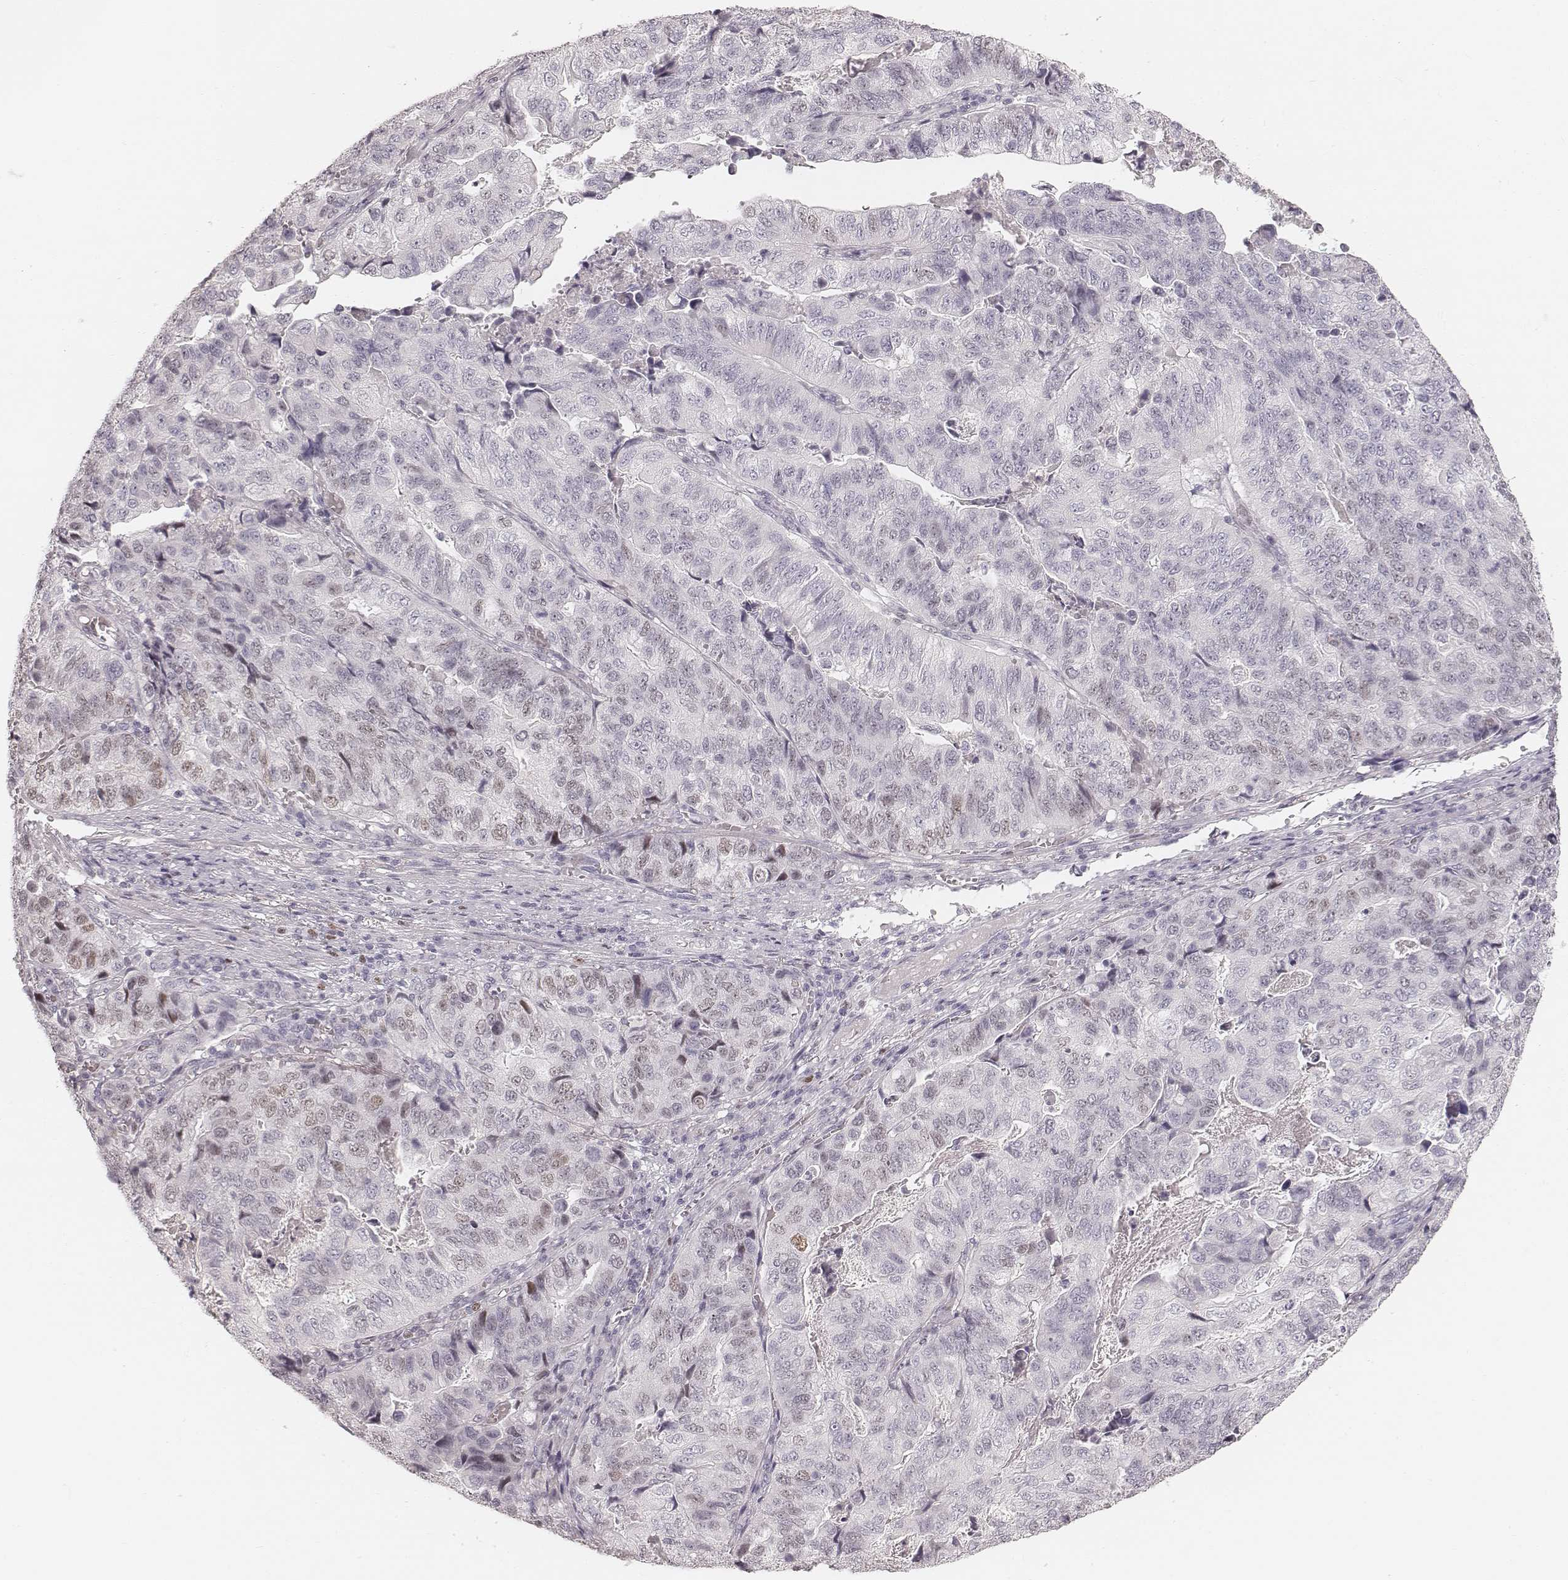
{"staining": {"intensity": "negative", "quantity": "none", "location": "none"}, "tissue": "stomach cancer", "cell_type": "Tumor cells", "image_type": "cancer", "snomed": [{"axis": "morphology", "description": "Adenocarcinoma, NOS"}, {"axis": "topography", "description": "Stomach, upper"}], "caption": "IHC micrograph of neoplastic tissue: human adenocarcinoma (stomach) stained with DAB displays no significant protein positivity in tumor cells. (DAB IHC, high magnification).", "gene": "TEX37", "patient": {"sex": "female", "age": 67}}